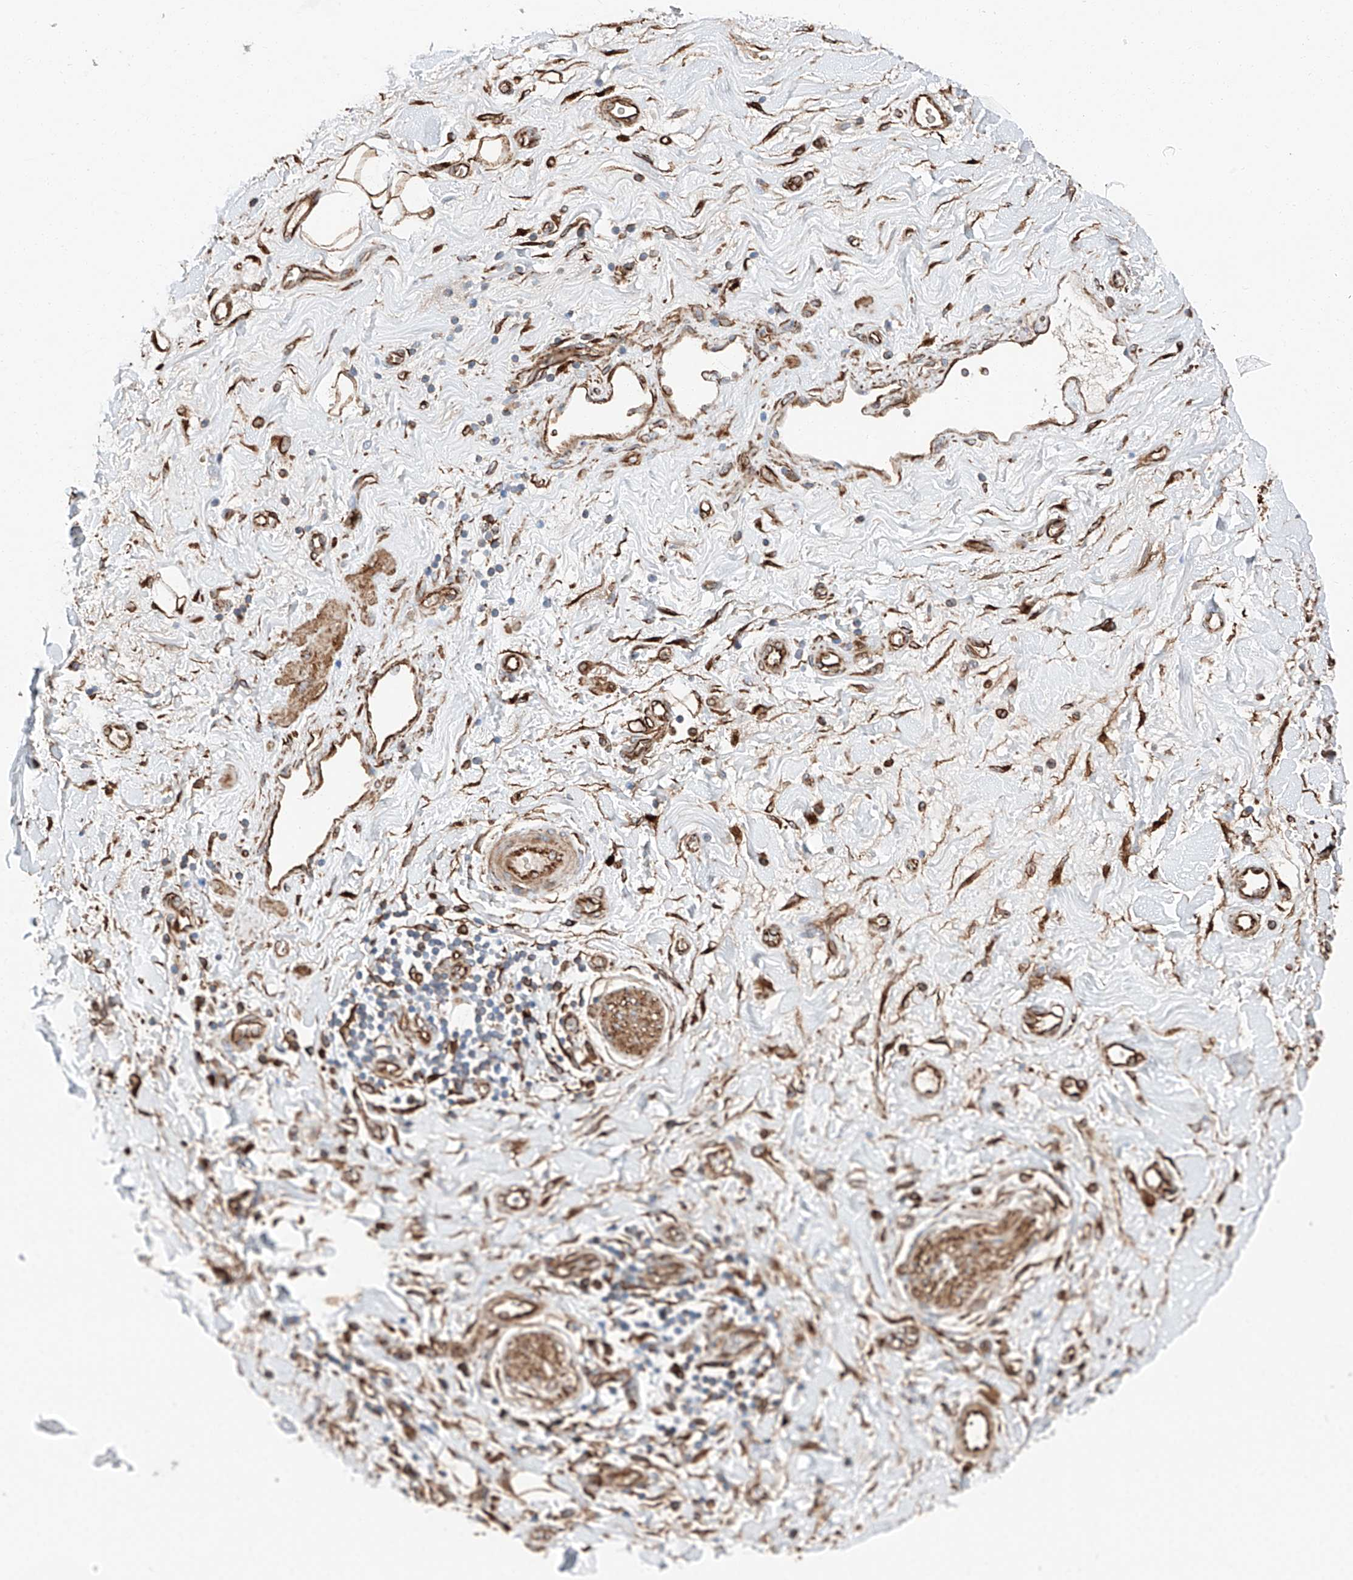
{"staining": {"intensity": "moderate", "quantity": ">75%", "location": "cytoplasmic/membranous"}, "tissue": "adipose tissue", "cell_type": "Adipocytes", "image_type": "normal", "snomed": [{"axis": "morphology", "description": "Normal tissue, NOS"}, {"axis": "morphology", "description": "Adenocarcinoma, NOS"}, {"axis": "topography", "description": "Pancreas"}, {"axis": "topography", "description": "Peripheral nerve tissue"}], "caption": "Protein staining by IHC shows moderate cytoplasmic/membranous positivity in approximately >75% of adipocytes in normal adipose tissue. The staining is performed using DAB brown chromogen to label protein expression. The nuclei are counter-stained blue using hematoxylin.", "gene": "ZNF804A", "patient": {"sex": "male", "age": 59}}